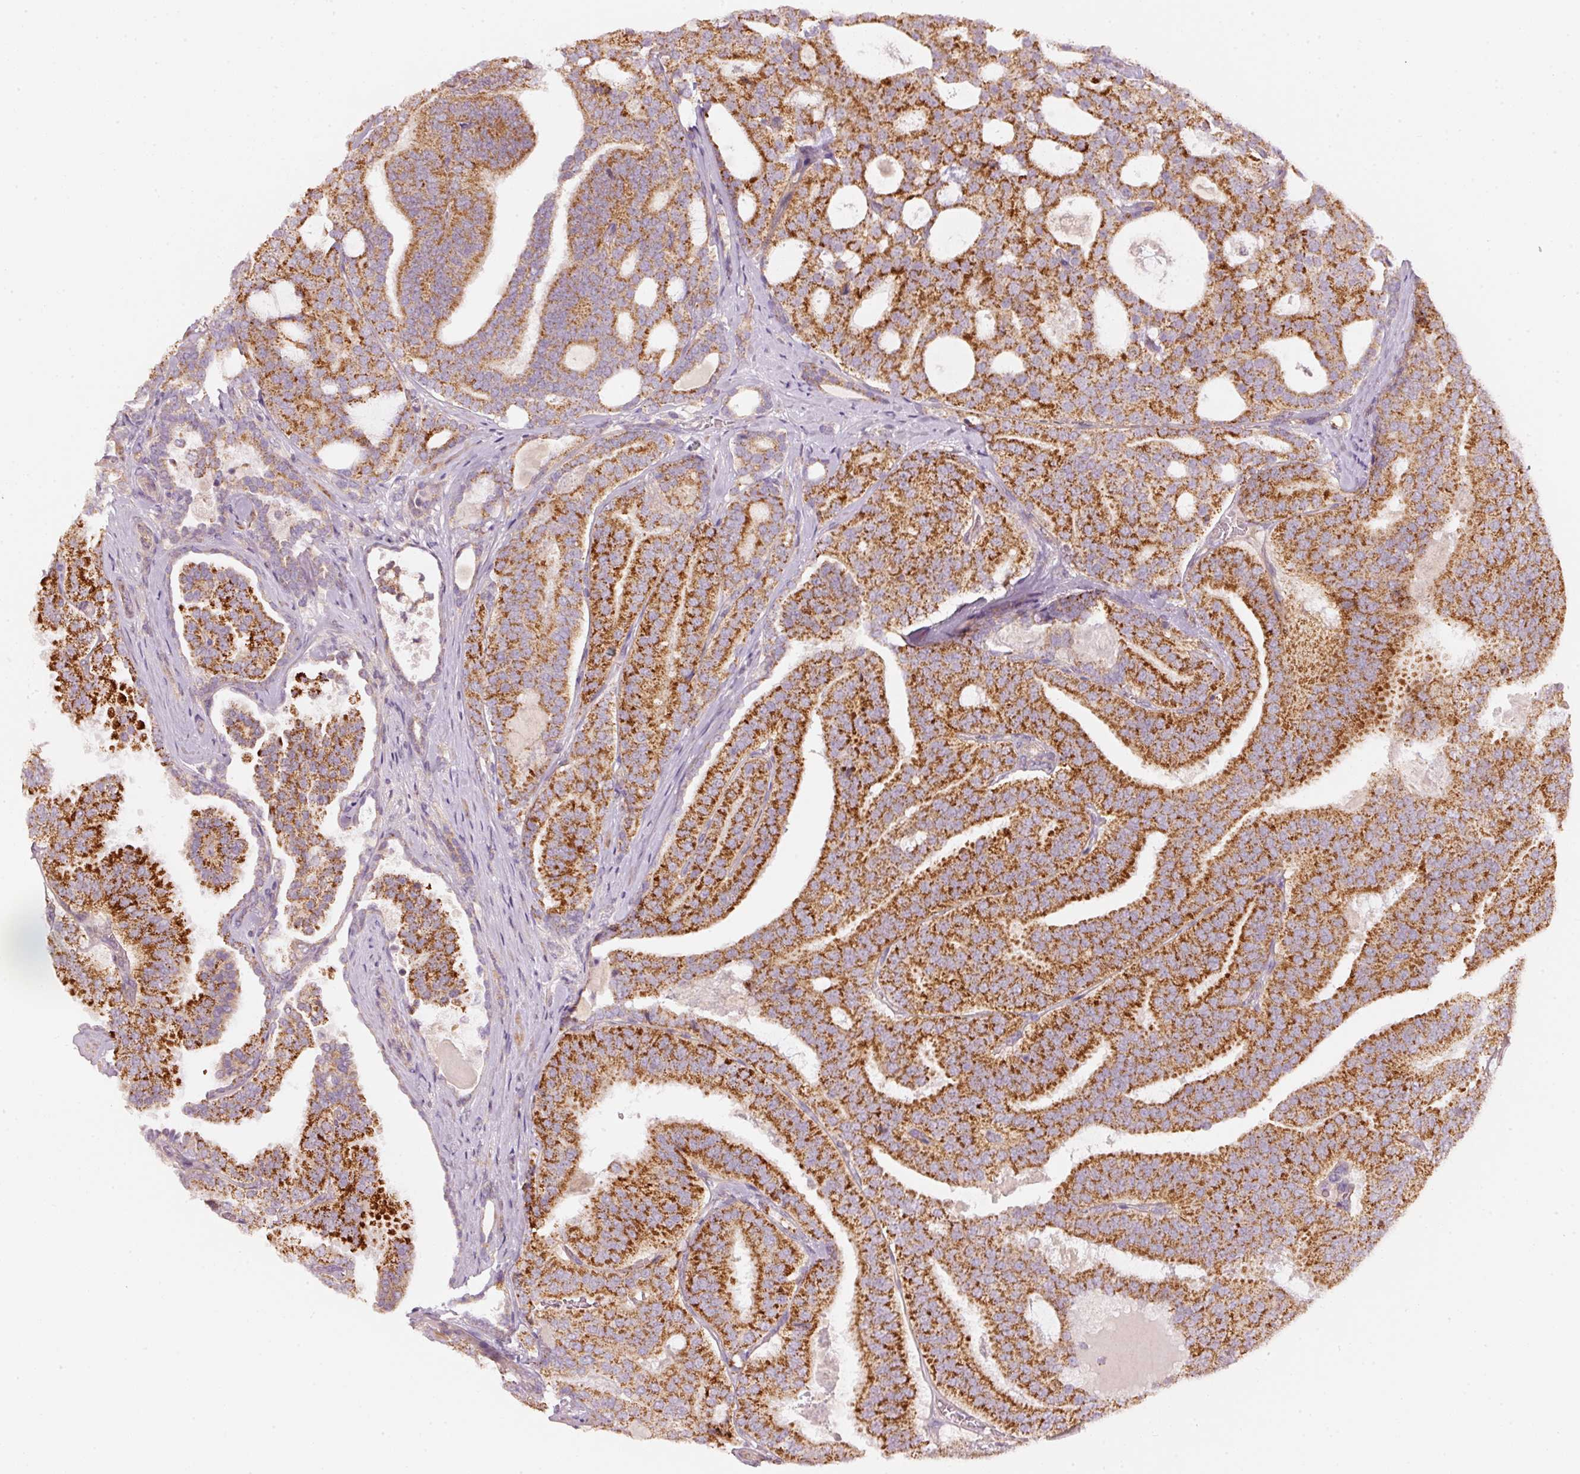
{"staining": {"intensity": "strong", "quantity": ">75%", "location": "cytoplasmic/membranous"}, "tissue": "prostate cancer", "cell_type": "Tumor cells", "image_type": "cancer", "snomed": [{"axis": "morphology", "description": "Adenocarcinoma, High grade"}, {"axis": "topography", "description": "Prostate"}], "caption": "This is a micrograph of immunohistochemistry staining of prostate cancer (adenocarcinoma (high-grade)), which shows strong expression in the cytoplasmic/membranous of tumor cells.", "gene": "ARHGAP22", "patient": {"sex": "male", "age": 65}}